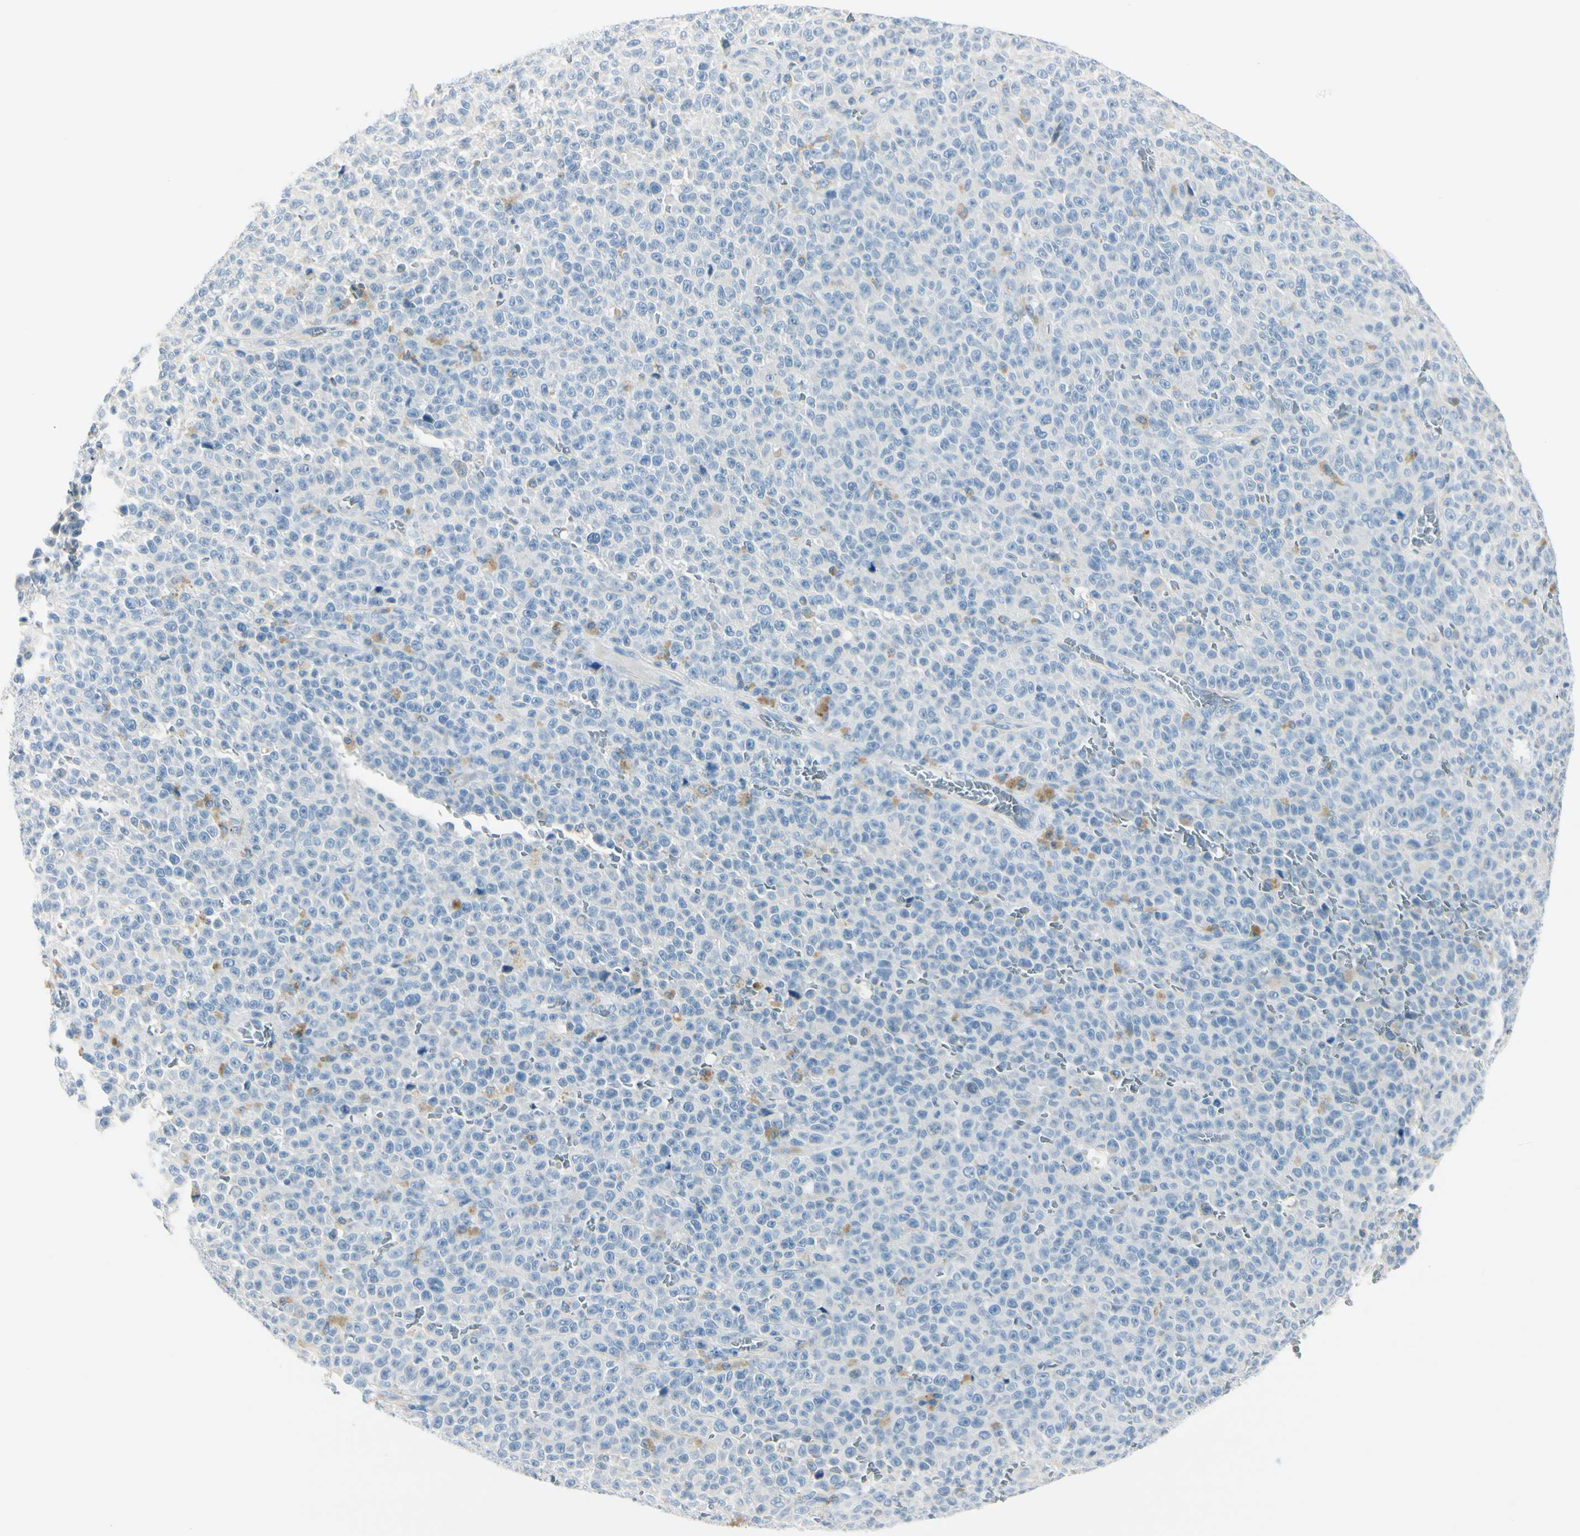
{"staining": {"intensity": "weak", "quantity": "<25%", "location": "cytoplasmic/membranous"}, "tissue": "melanoma", "cell_type": "Tumor cells", "image_type": "cancer", "snomed": [{"axis": "morphology", "description": "Malignant melanoma, NOS"}, {"axis": "topography", "description": "Skin"}], "caption": "This is a micrograph of IHC staining of melanoma, which shows no positivity in tumor cells.", "gene": "PEBP1", "patient": {"sex": "female", "age": 82}}